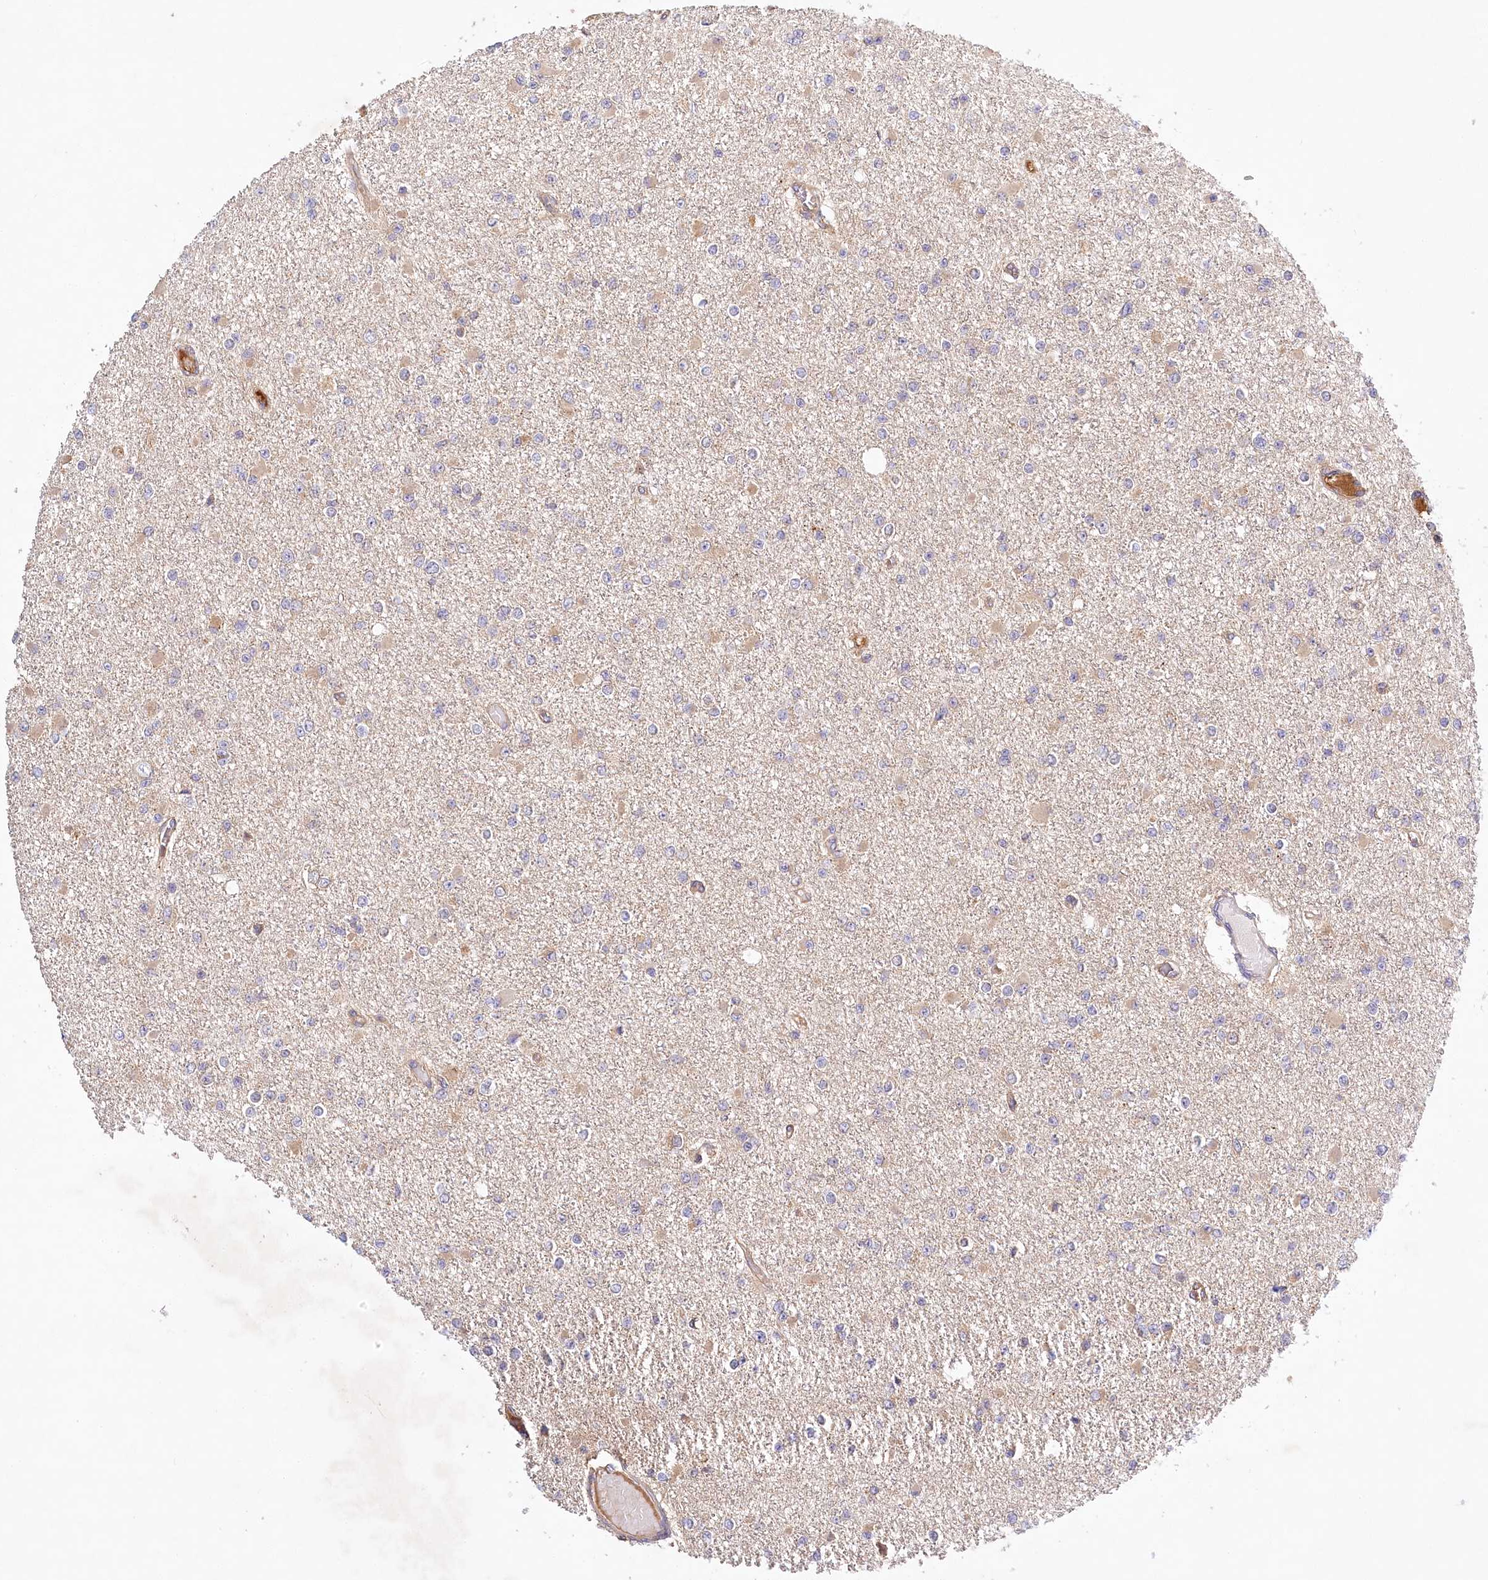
{"staining": {"intensity": "weak", "quantity": "<25%", "location": "cytoplasmic/membranous"}, "tissue": "glioma", "cell_type": "Tumor cells", "image_type": "cancer", "snomed": [{"axis": "morphology", "description": "Glioma, malignant, Low grade"}, {"axis": "topography", "description": "Brain"}], "caption": "IHC photomicrograph of malignant low-grade glioma stained for a protein (brown), which exhibits no staining in tumor cells.", "gene": "LSS", "patient": {"sex": "female", "age": 22}}